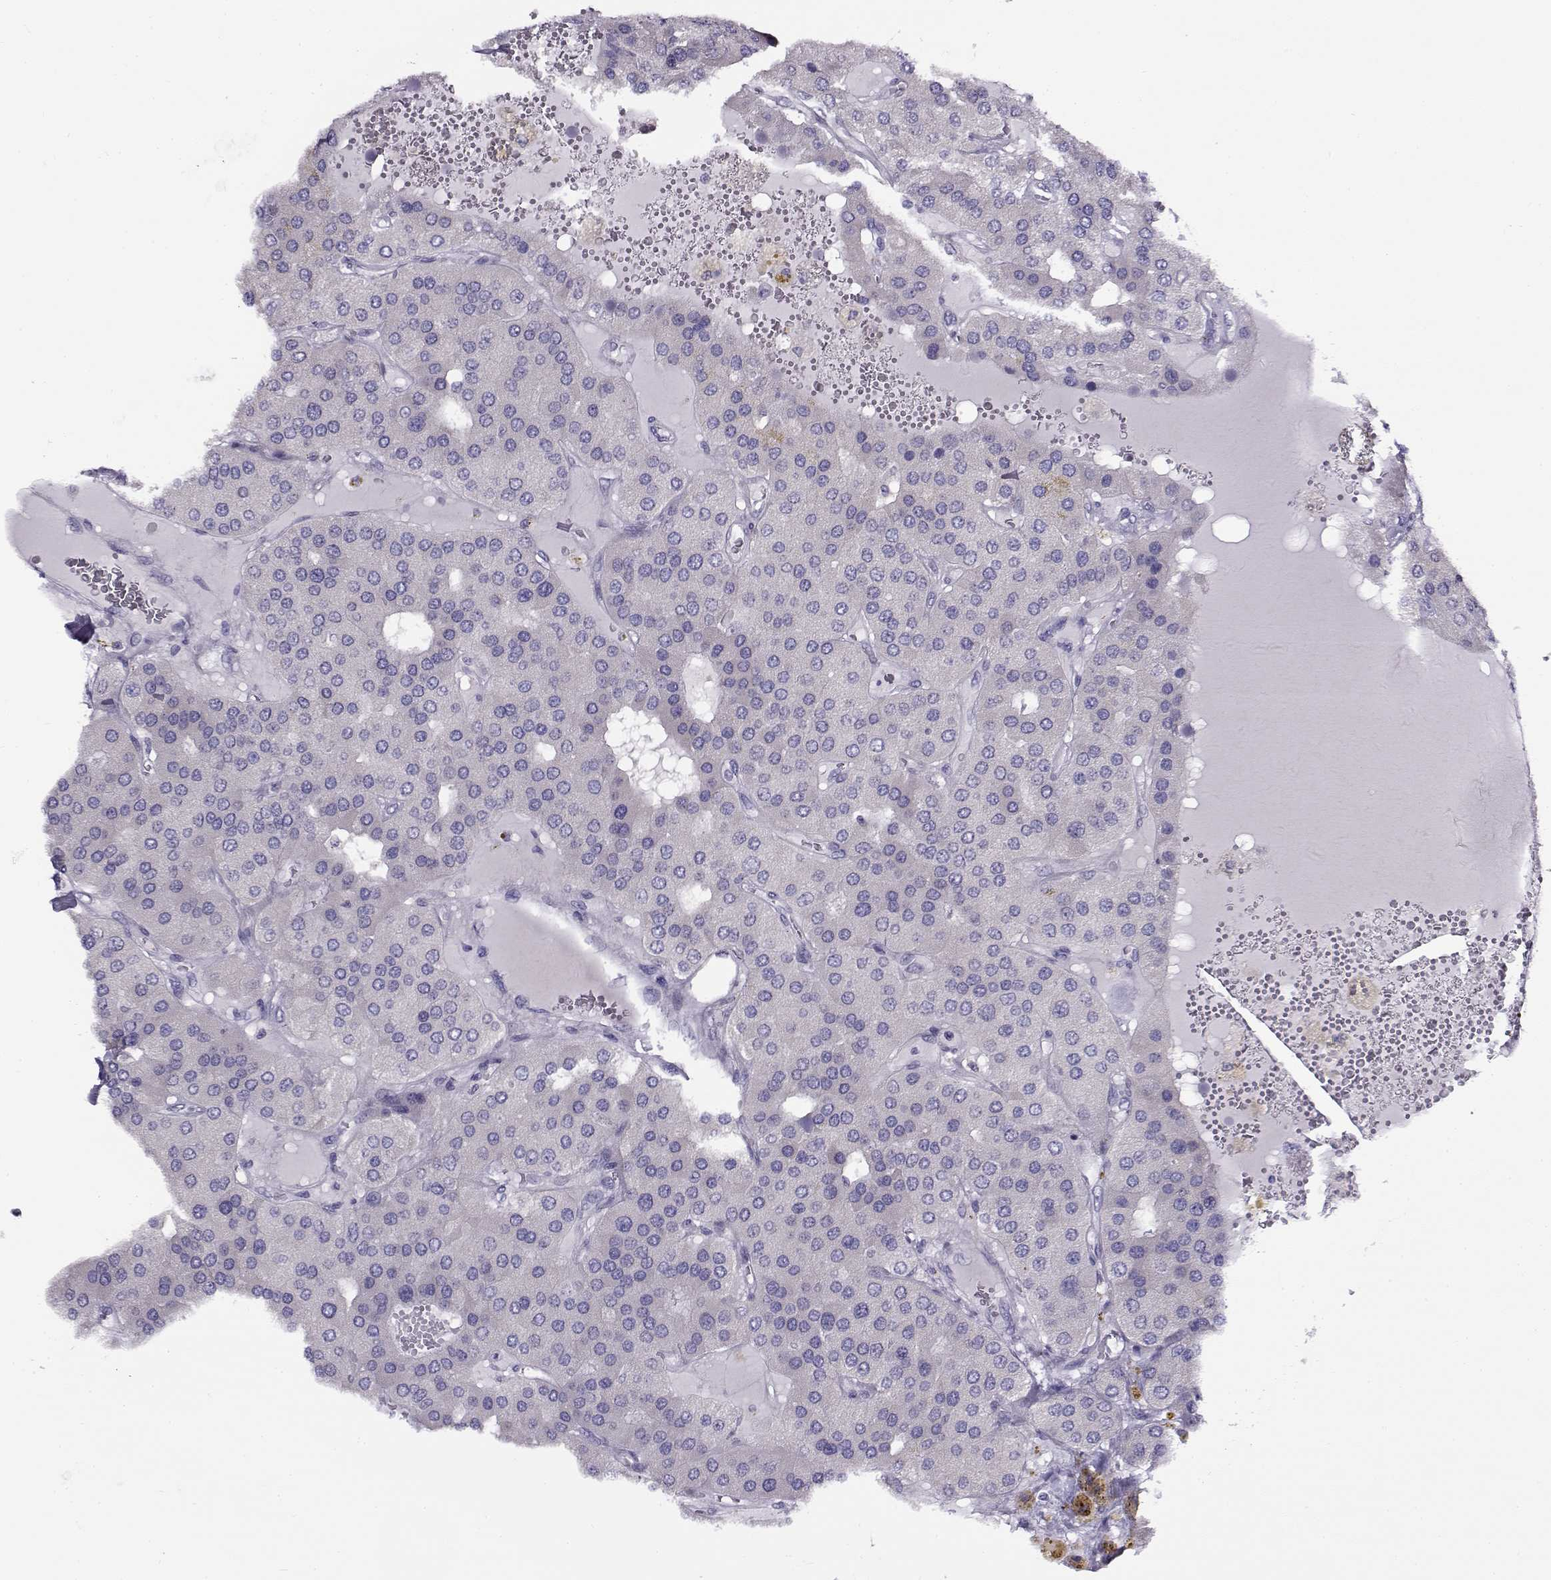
{"staining": {"intensity": "negative", "quantity": "none", "location": "none"}, "tissue": "parathyroid gland", "cell_type": "Glandular cells", "image_type": "normal", "snomed": [{"axis": "morphology", "description": "Normal tissue, NOS"}, {"axis": "morphology", "description": "Adenoma, NOS"}, {"axis": "topography", "description": "Parathyroid gland"}], "caption": "Histopathology image shows no protein expression in glandular cells of normal parathyroid gland. The staining is performed using DAB (3,3'-diaminobenzidine) brown chromogen with nuclei counter-stained in using hematoxylin.", "gene": "FEZF1", "patient": {"sex": "female", "age": 86}}